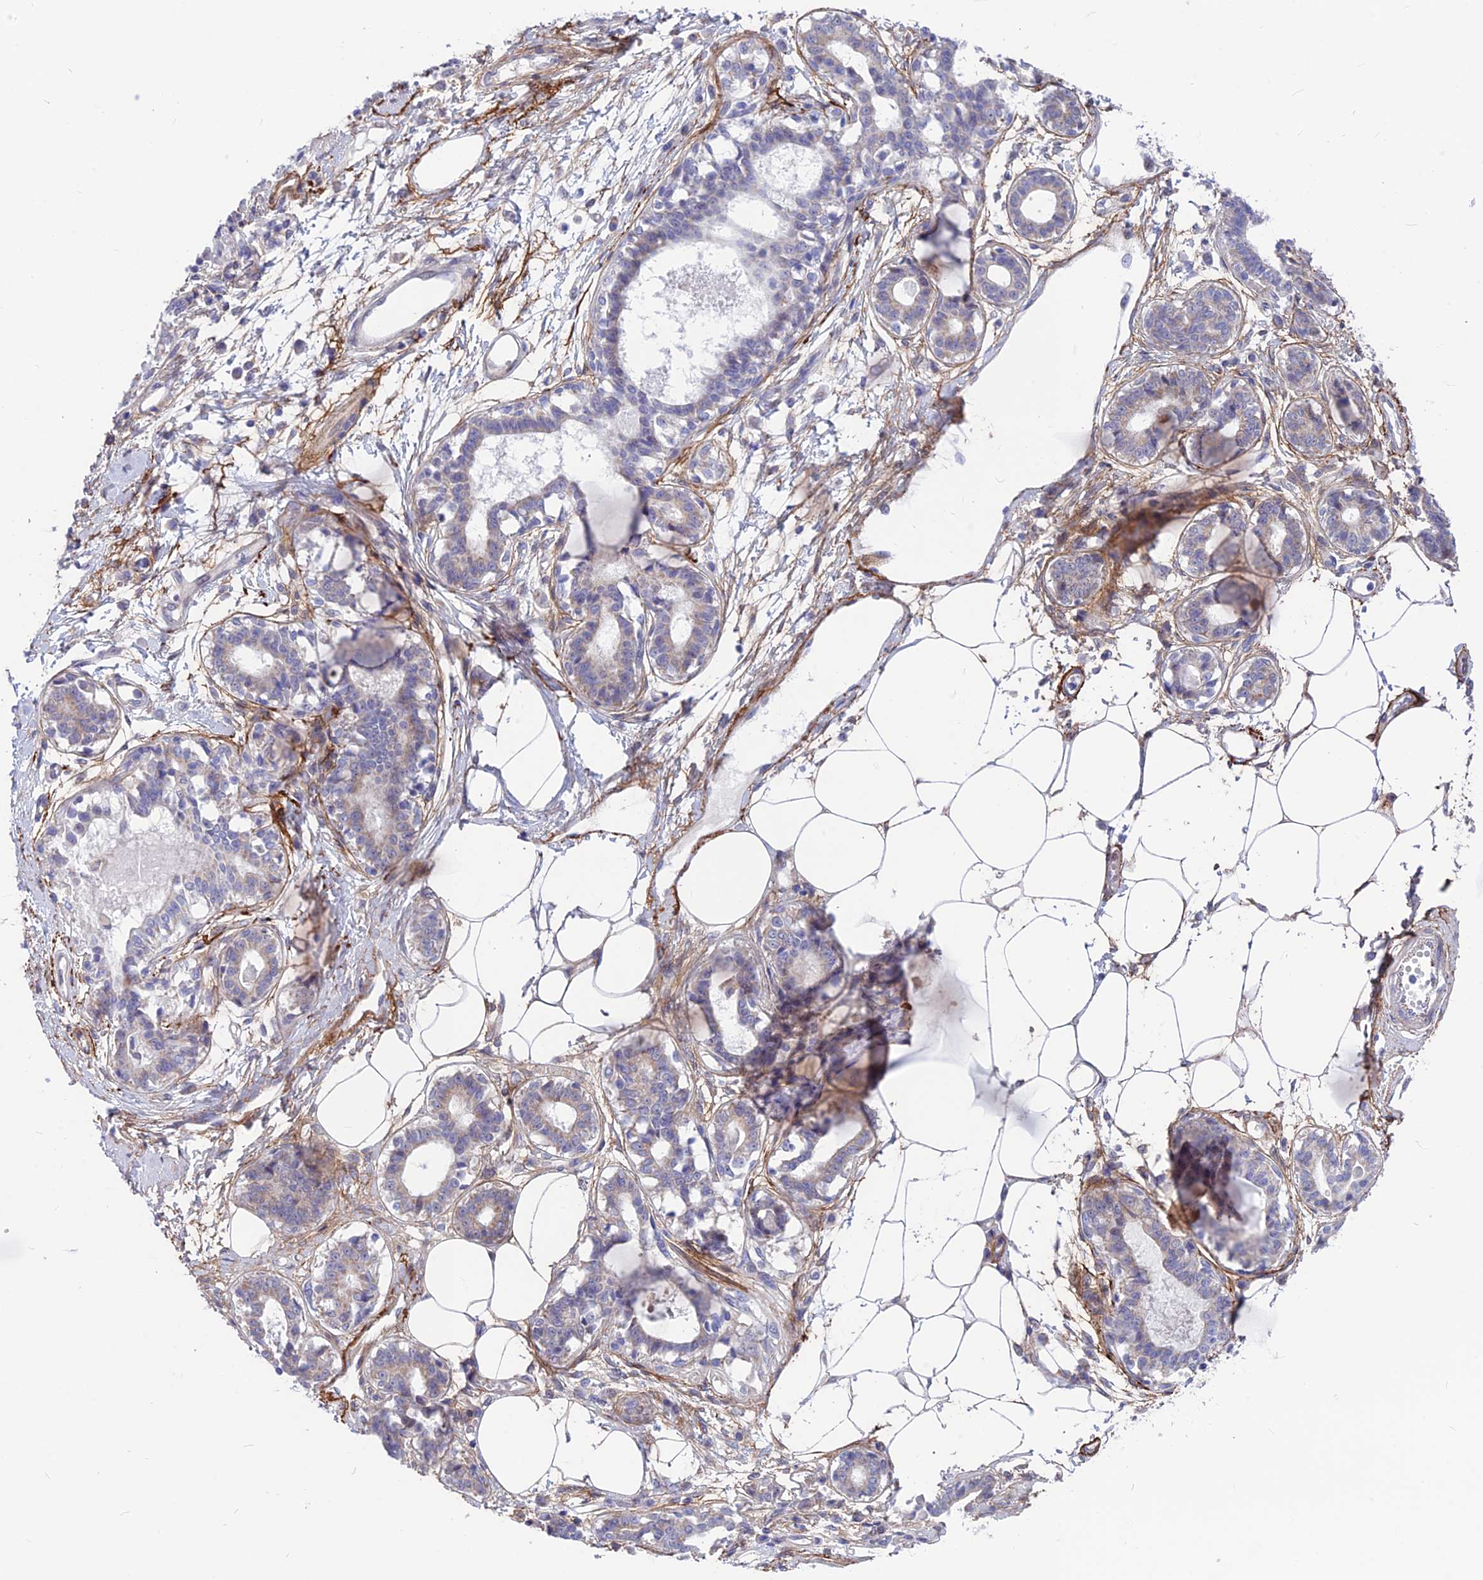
{"staining": {"intensity": "negative", "quantity": "none", "location": "none"}, "tissue": "breast", "cell_type": "Adipocytes", "image_type": "normal", "snomed": [{"axis": "morphology", "description": "Normal tissue, NOS"}, {"axis": "topography", "description": "Breast"}], "caption": "This is an immunohistochemistry (IHC) image of benign breast. There is no staining in adipocytes.", "gene": "PLAC9", "patient": {"sex": "female", "age": 45}}